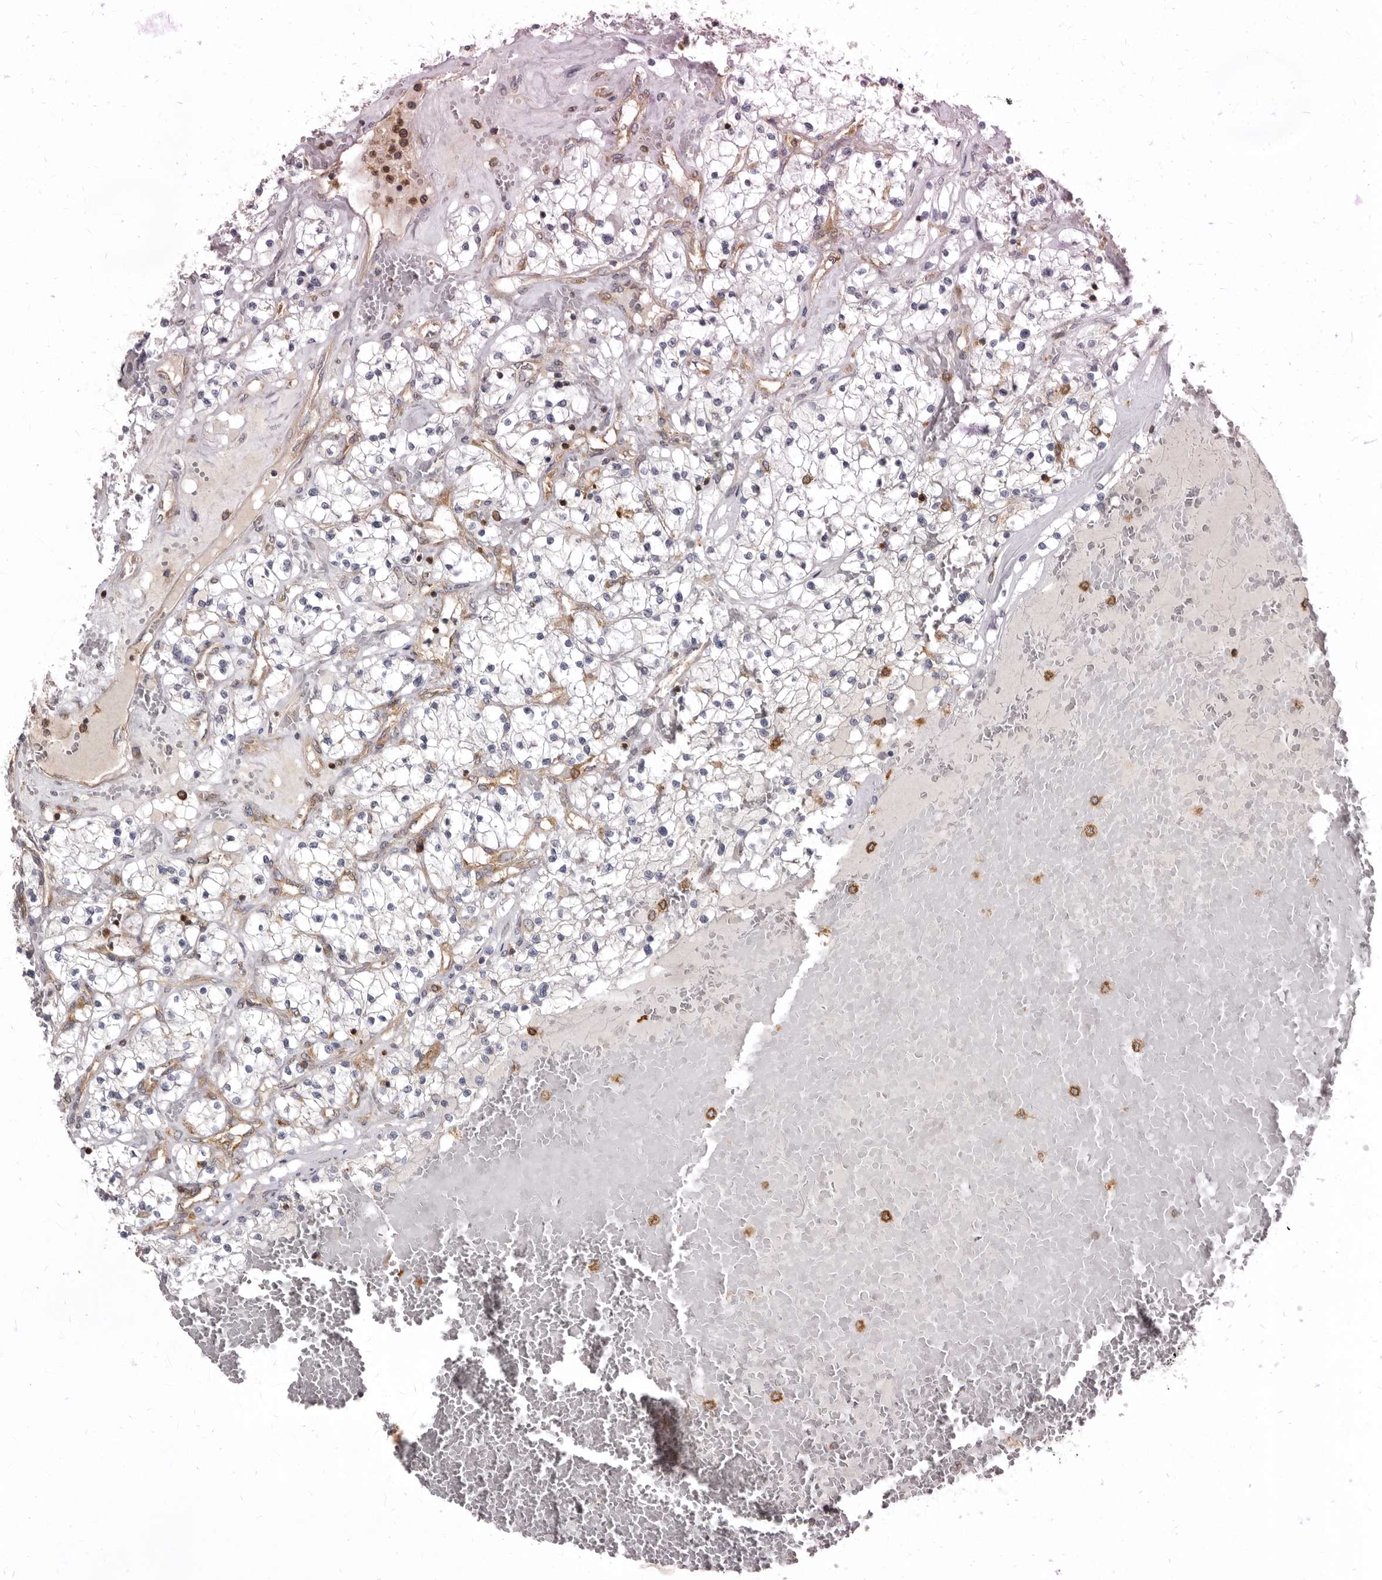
{"staining": {"intensity": "negative", "quantity": "none", "location": "none"}, "tissue": "renal cancer", "cell_type": "Tumor cells", "image_type": "cancer", "snomed": [{"axis": "morphology", "description": "Normal tissue, NOS"}, {"axis": "morphology", "description": "Adenocarcinoma, NOS"}, {"axis": "topography", "description": "Kidney"}], "caption": "Tumor cells show no significant protein staining in adenocarcinoma (renal).", "gene": "CBL", "patient": {"sex": "male", "age": 68}}